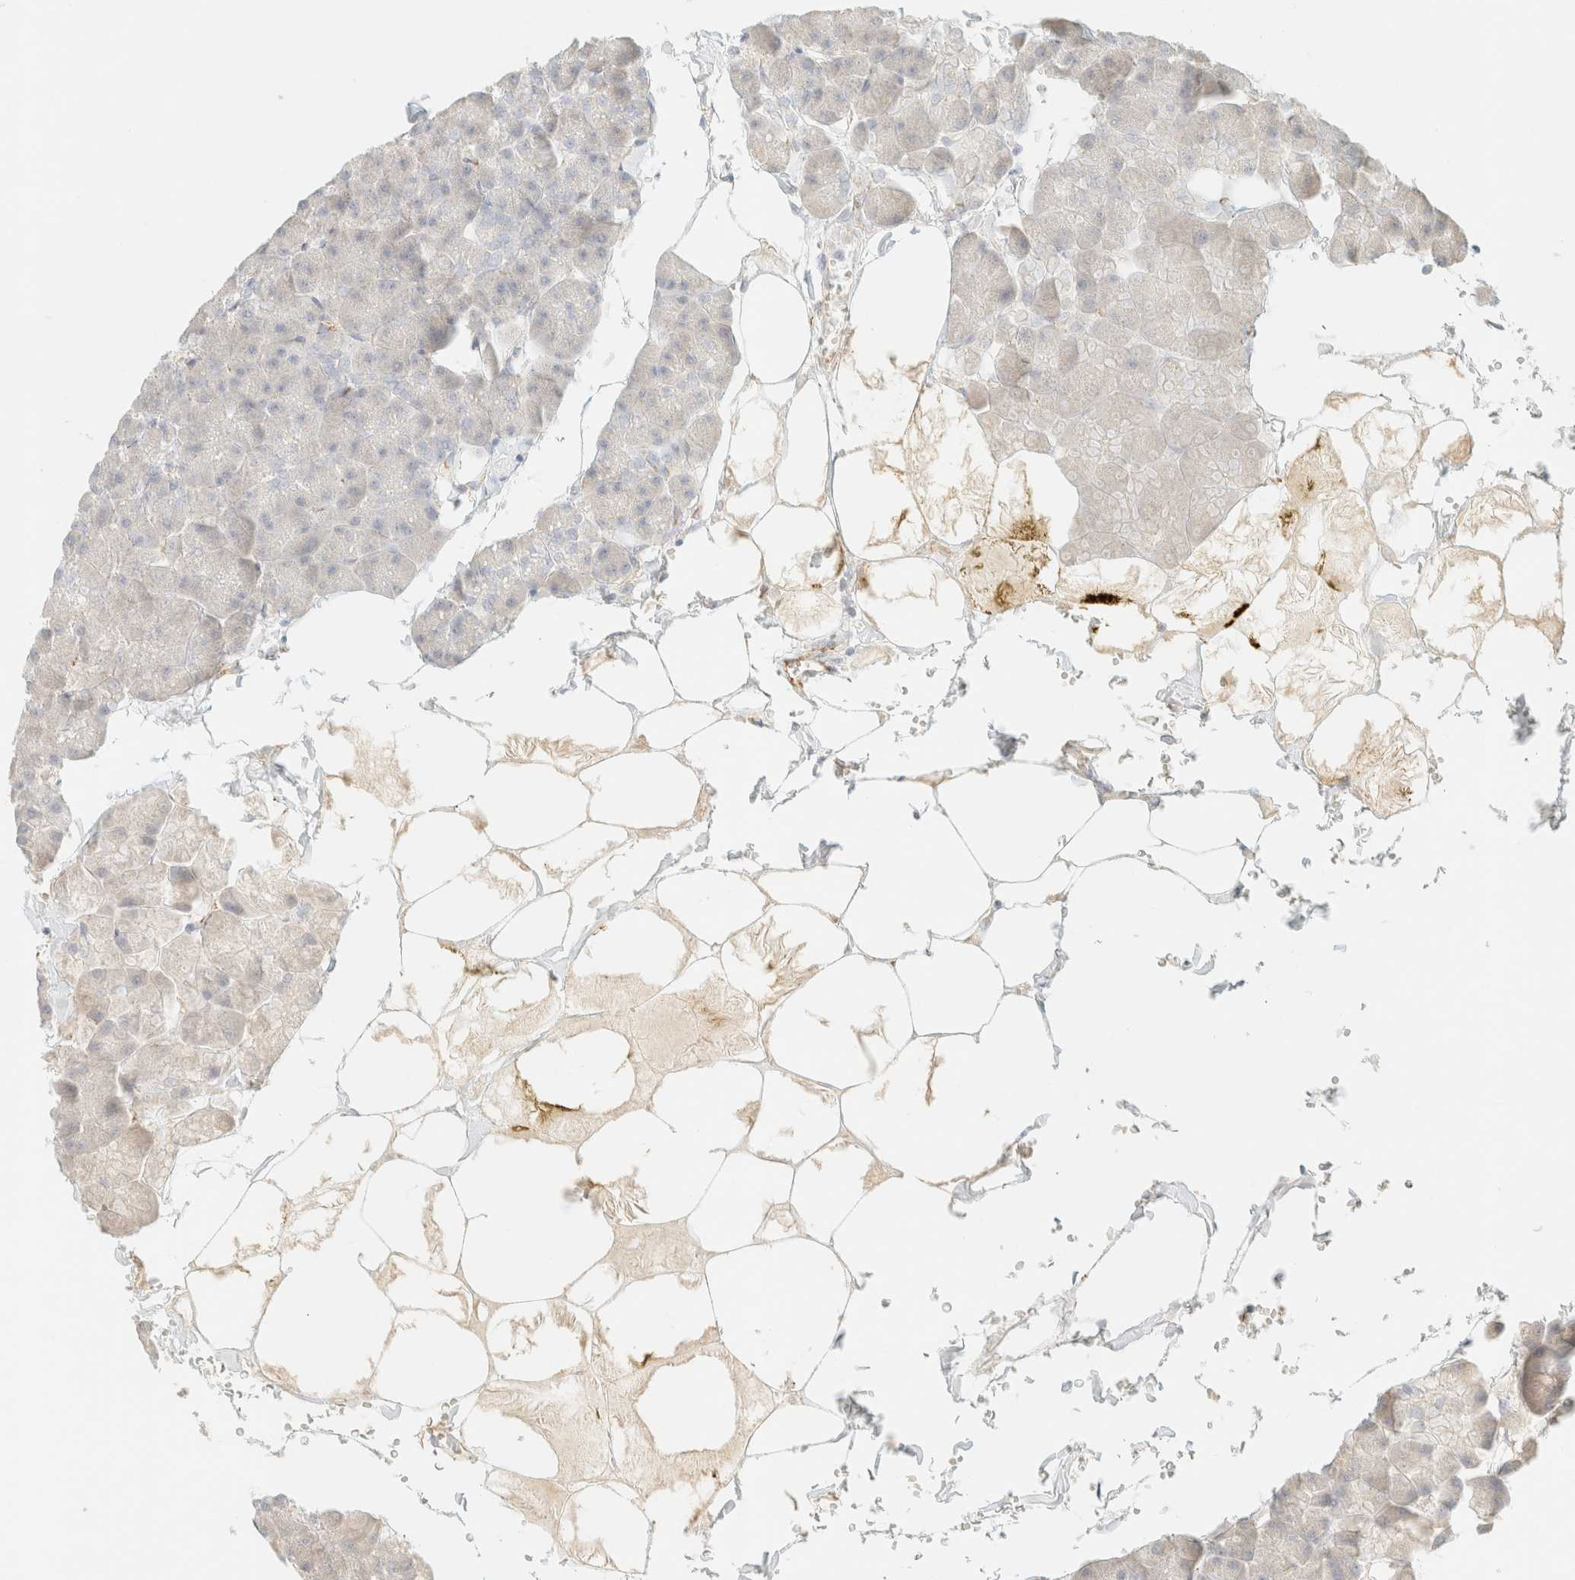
{"staining": {"intensity": "negative", "quantity": "none", "location": "none"}, "tissue": "pancreas", "cell_type": "Exocrine glandular cells", "image_type": "normal", "snomed": [{"axis": "morphology", "description": "Normal tissue, NOS"}, {"axis": "topography", "description": "Pancreas"}], "caption": "This image is of unremarkable pancreas stained with immunohistochemistry to label a protein in brown with the nuclei are counter-stained blue. There is no positivity in exocrine glandular cells.", "gene": "SPARCL1", "patient": {"sex": "male", "age": 35}}